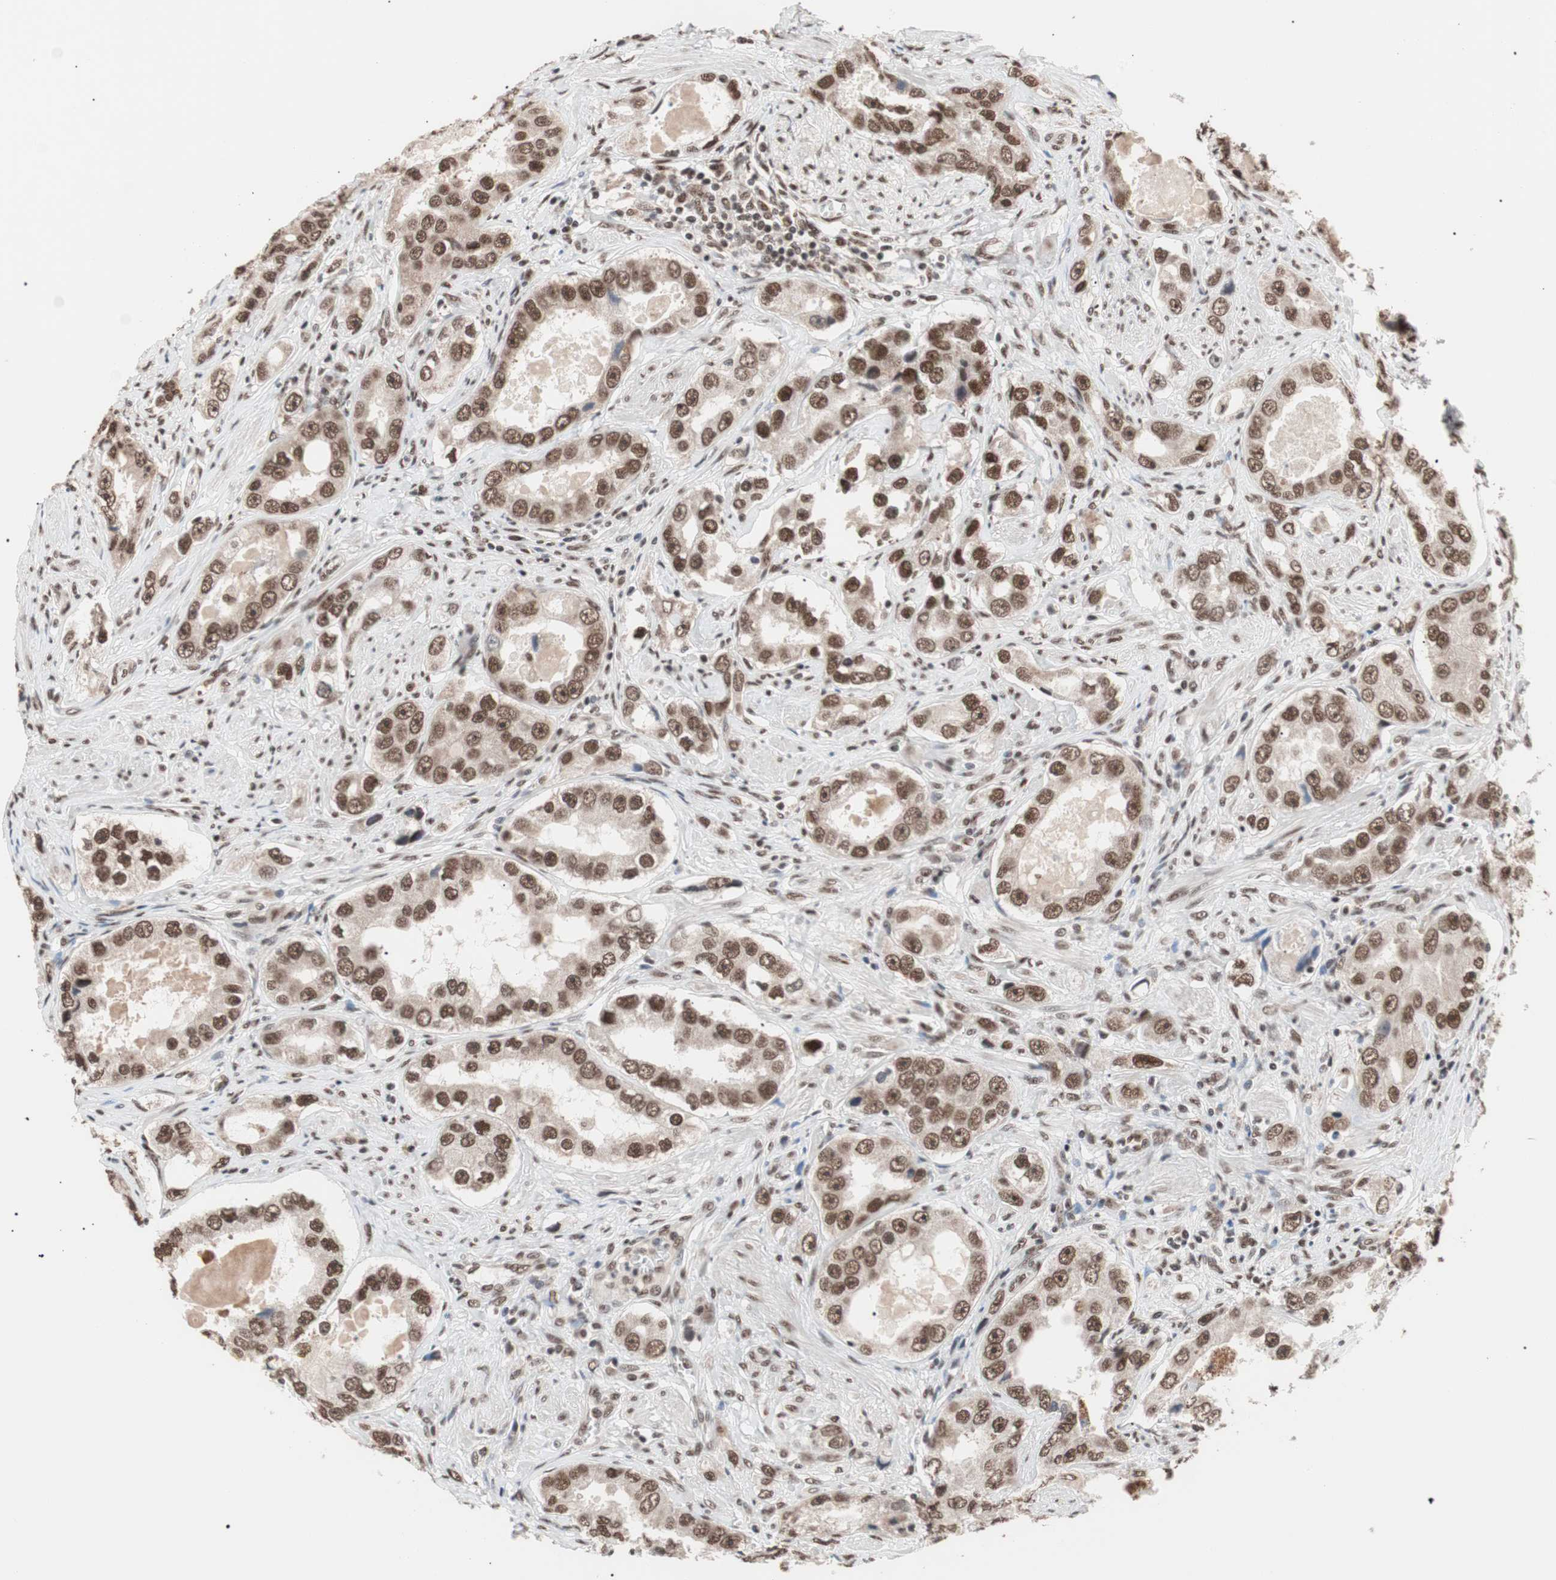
{"staining": {"intensity": "moderate", "quantity": ">75%", "location": "nuclear"}, "tissue": "prostate cancer", "cell_type": "Tumor cells", "image_type": "cancer", "snomed": [{"axis": "morphology", "description": "Adenocarcinoma, High grade"}, {"axis": "topography", "description": "Prostate"}], "caption": "Protein staining of prostate cancer tissue displays moderate nuclear staining in about >75% of tumor cells. (brown staining indicates protein expression, while blue staining denotes nuclei).", "gene": "CHAMP1", "patient": {"sex": "male", "age": 63}}